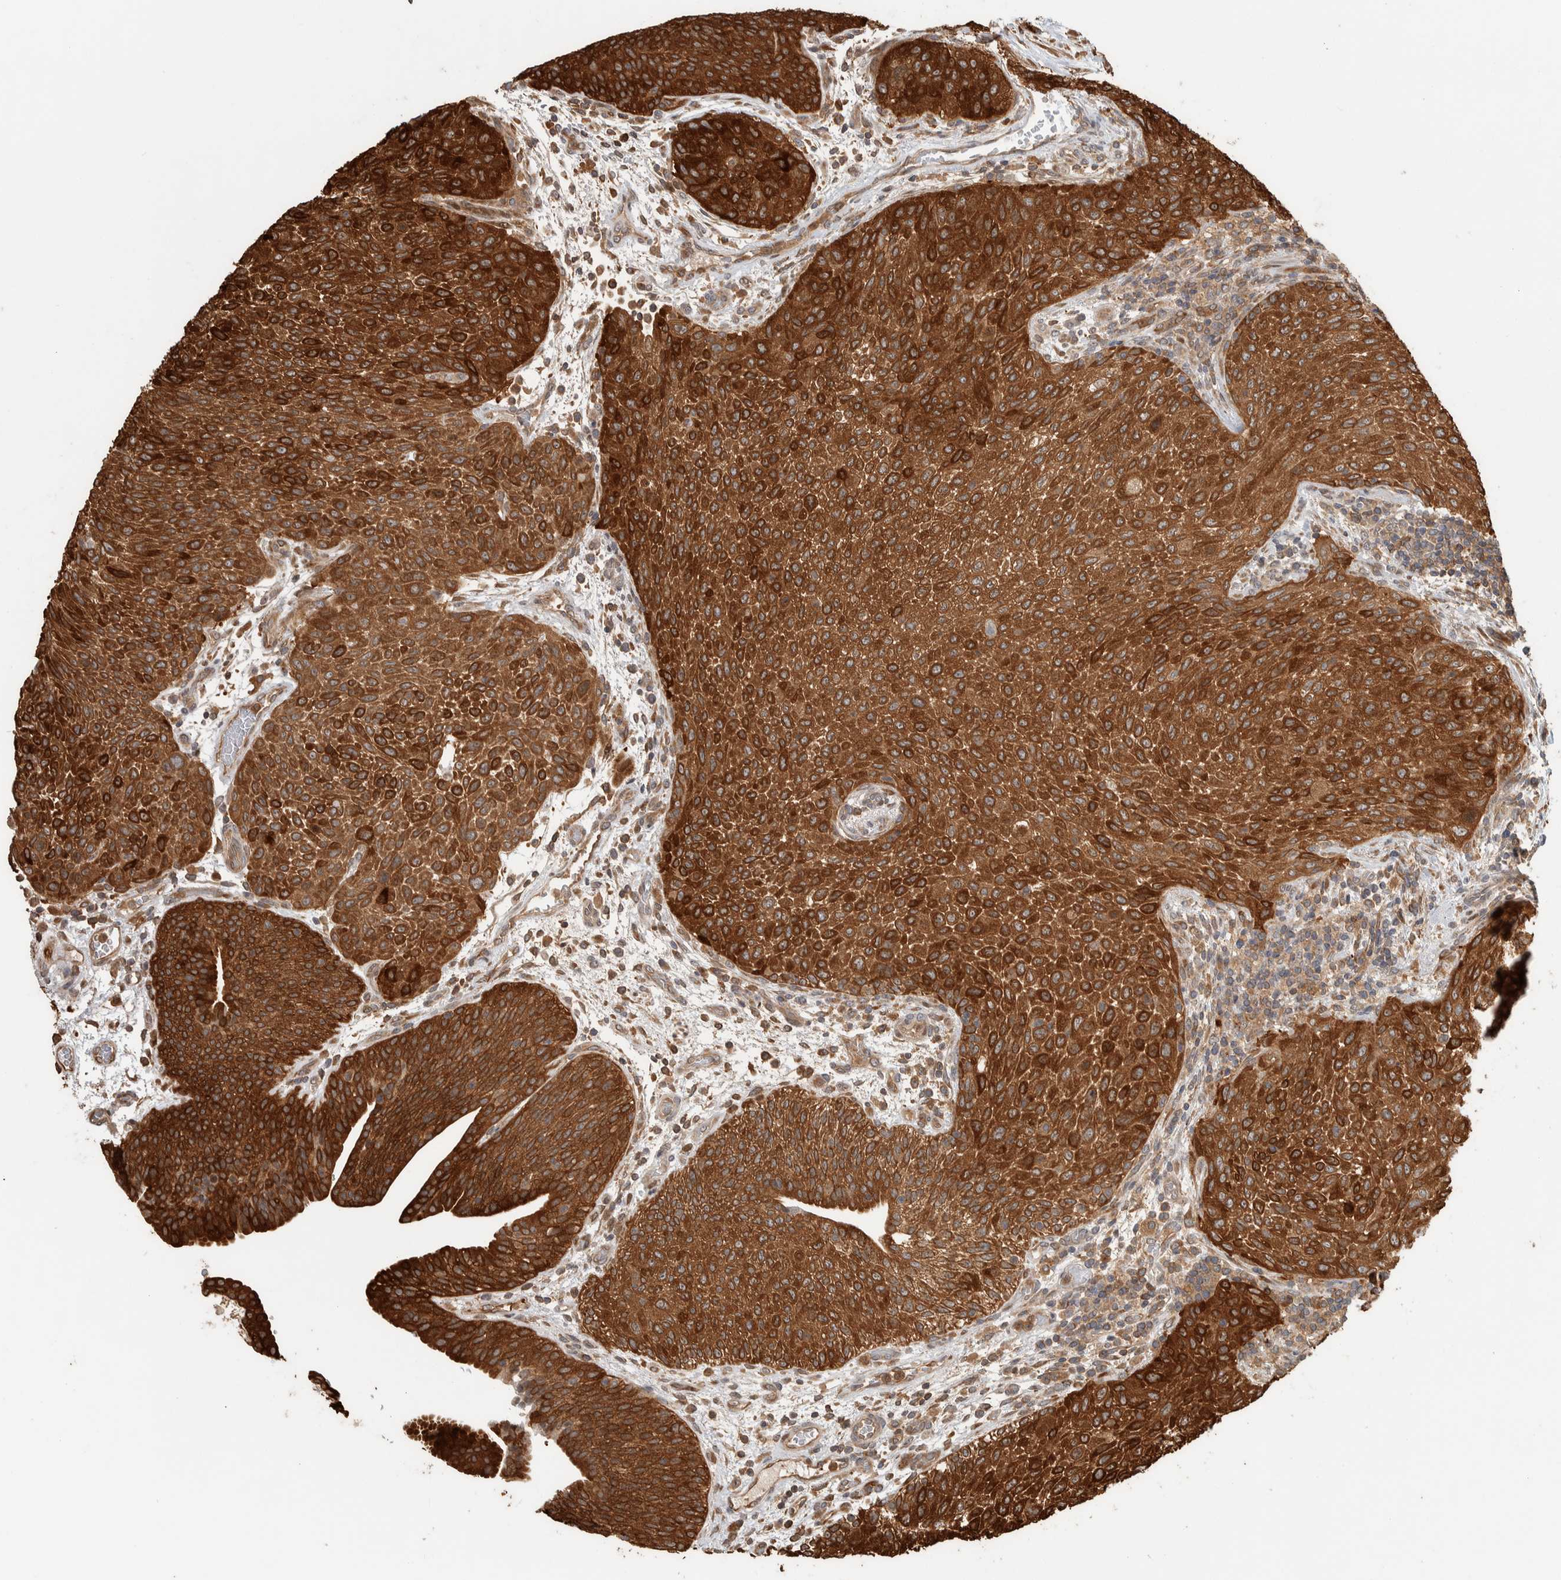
{"staining": {"intensity": "strong", "quantity": ">75%", "location": "cytoplasmic/membranous"}, "tissue": "urothelial cancer", "cell_type": "Tumor cells", "image_type": "cancer", "snomed": [{"axis": "morphology", "description": "Urothelial carcinoma, Low grade"}, {"axis": "morphology", "description": "Urothelial carcinoma, High grade"}, {"axis": "topography", "description": "Urinary bladder"}], "caption": "This photomicrograph reveals high-grade urothelial carcinoma stained with immunohistochemistry to label a protein in brown. The cytoplasmic/membranous of tumor cells show strong positivity for the protein. Nuclei are counter-stained blue.", "gene": "CNTROB", "patient": {"sex": "male", "age": 35}}